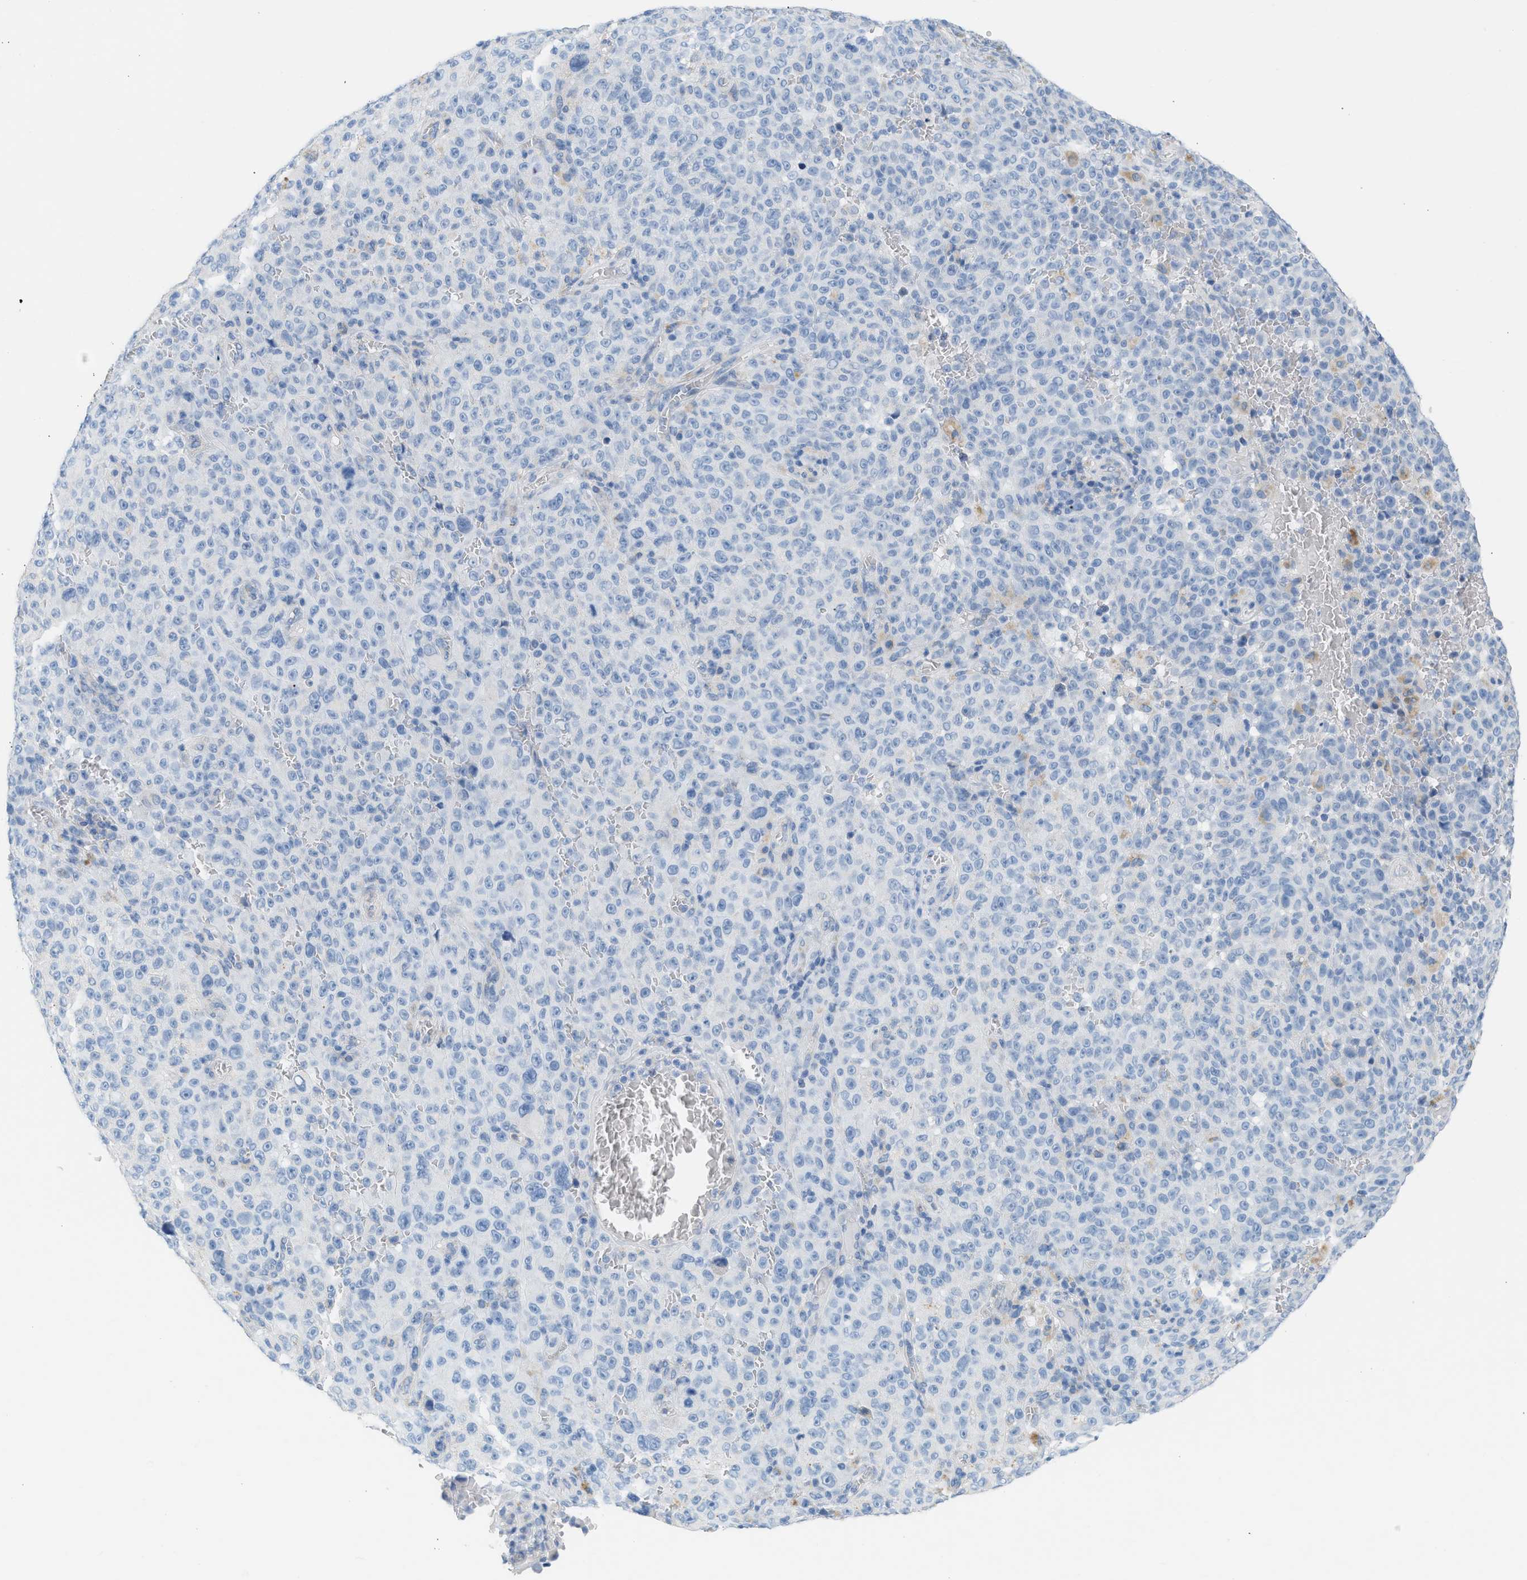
{"staining": {"intensity": "negative", "quantity": "none", "location": "none"}, "tissue": "melanoma", "cell_type": "Tumor cells", "image_type": "cancer", "snomed": [{"axis": "morphology", "description": "Malignant melanoma, NOS"}, {"axis": "topography", "description": "Skin"}], "caption": "There is no significant positivity in tumor cells of melanoma.", "gene": "NDUFS8", "patient": {"sex": "female", "age": 82}}